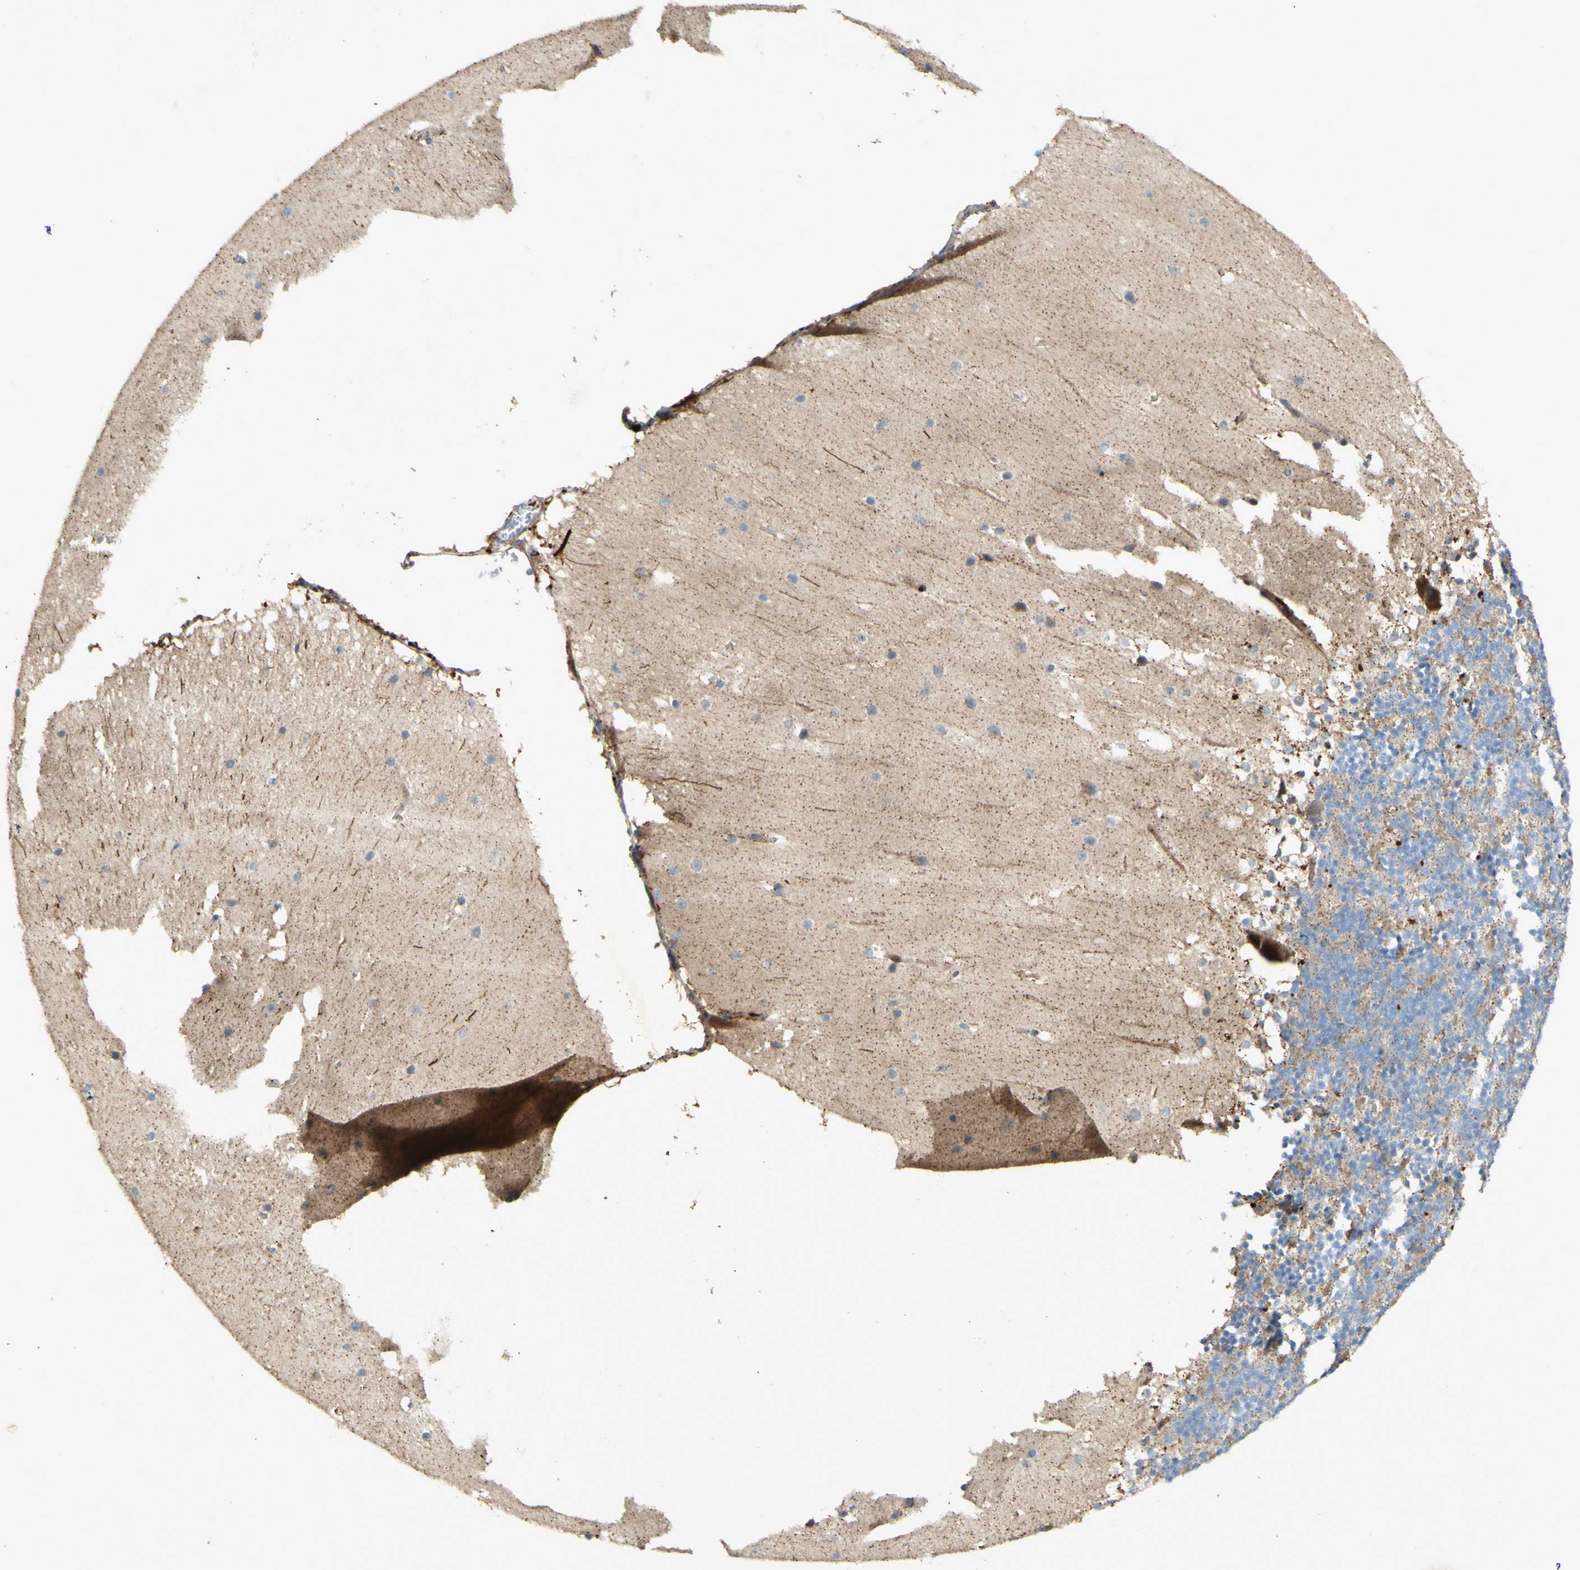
{"staining": {"intensity": "strong", "quantity": "<25%", "location": "cytoplasmic/membranous"}, "tissue": "cerebellum", "cell_type": "Cells in granular layer", "image_type": "normal", "snomed": [{"axis": "morphology", "description": "Normal tissue, NOS"}, {"axis": "topography", "description": "Cerebellum"}], "caption": "Cerebellum stained with immunohistochemistry reveals strong cytoplasmic/membranous staining in approximately <25% of cells in granular layer.", "gene": "GAN", "patient": {"sex": "female", "age": 19}}